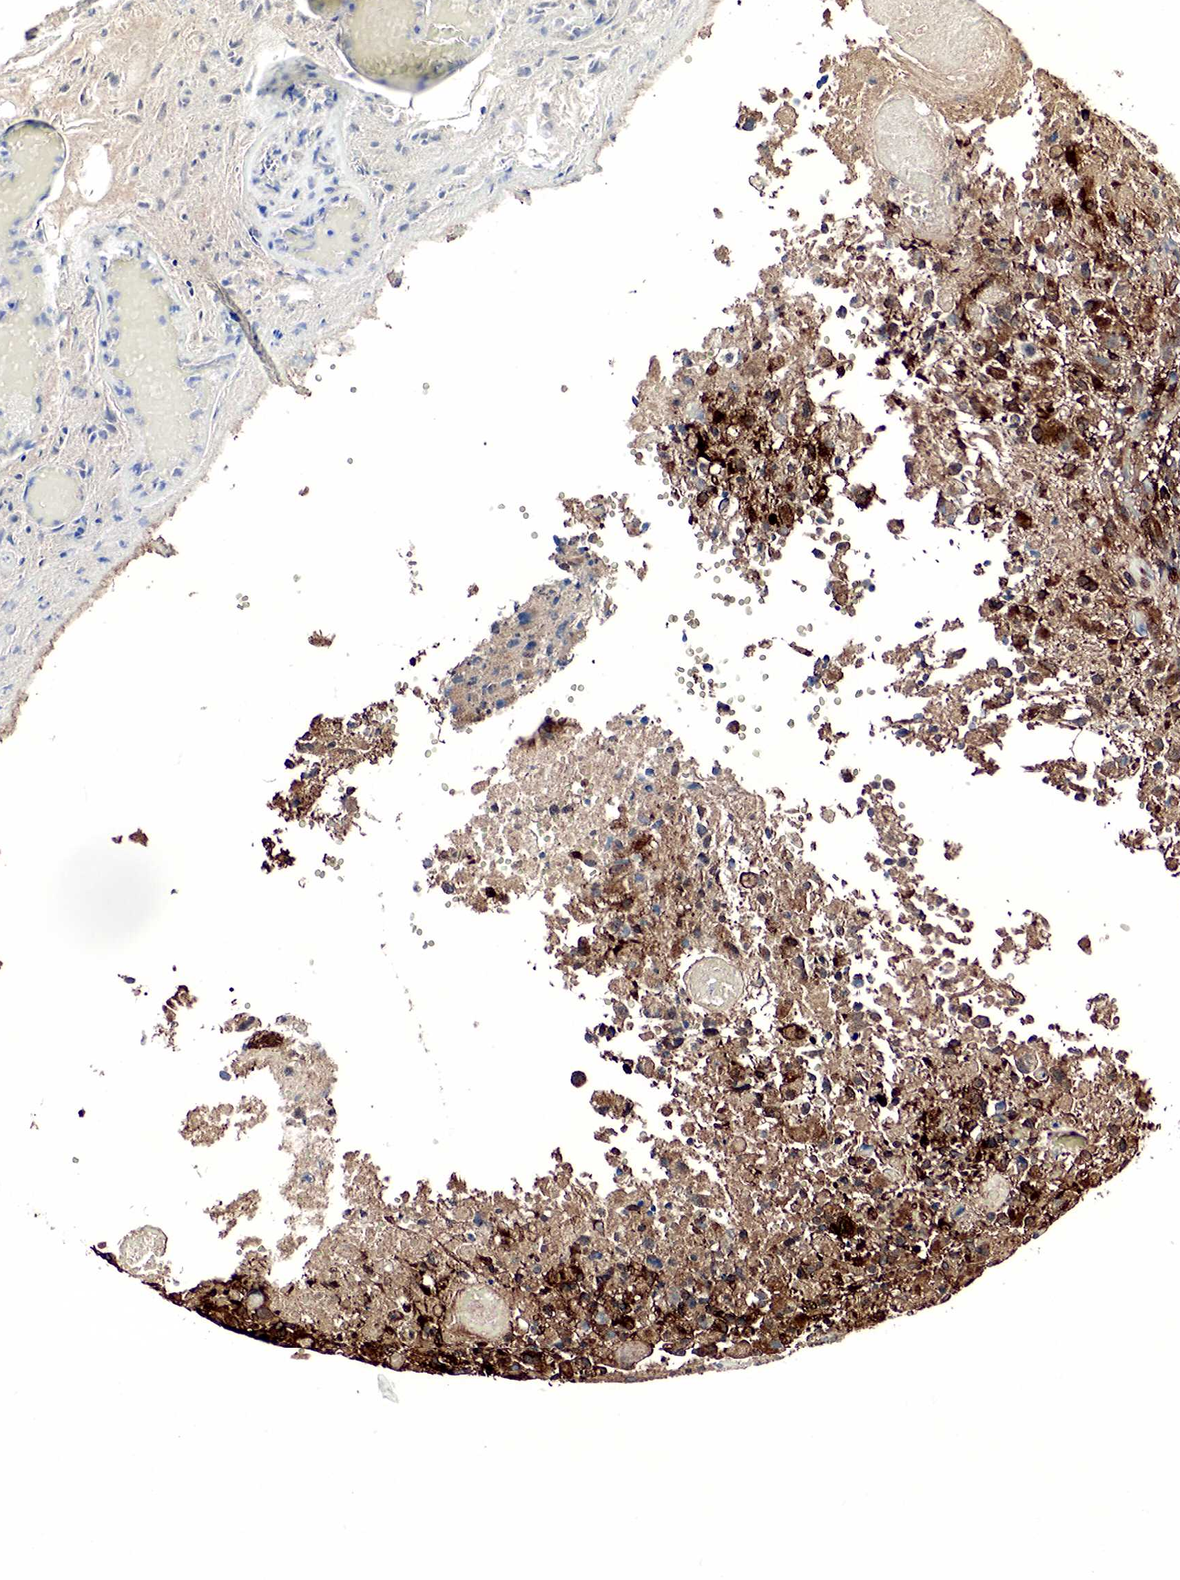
{"staining": {"intensity": "moderate", "quantity": "25%-75%", "location": "cytoplasmic/membranous,nuclear"}, "tissue": "glioma", "cell_type": "Tumor cells", "image_type": "cancer", "snomed": [{"axis": "morphology", "description": "Glioma, malignant, High grade"}, {"axis": "topography", "description": "Brain"}], "caption": "Malignant glioma (high-grade) stained for a protein demonstrates moderate cytoplasmic/membranous and nuclear positivity in tumor cells.", "gene": "SPIN1", "patient": {"sex": "male", "age": 69}}